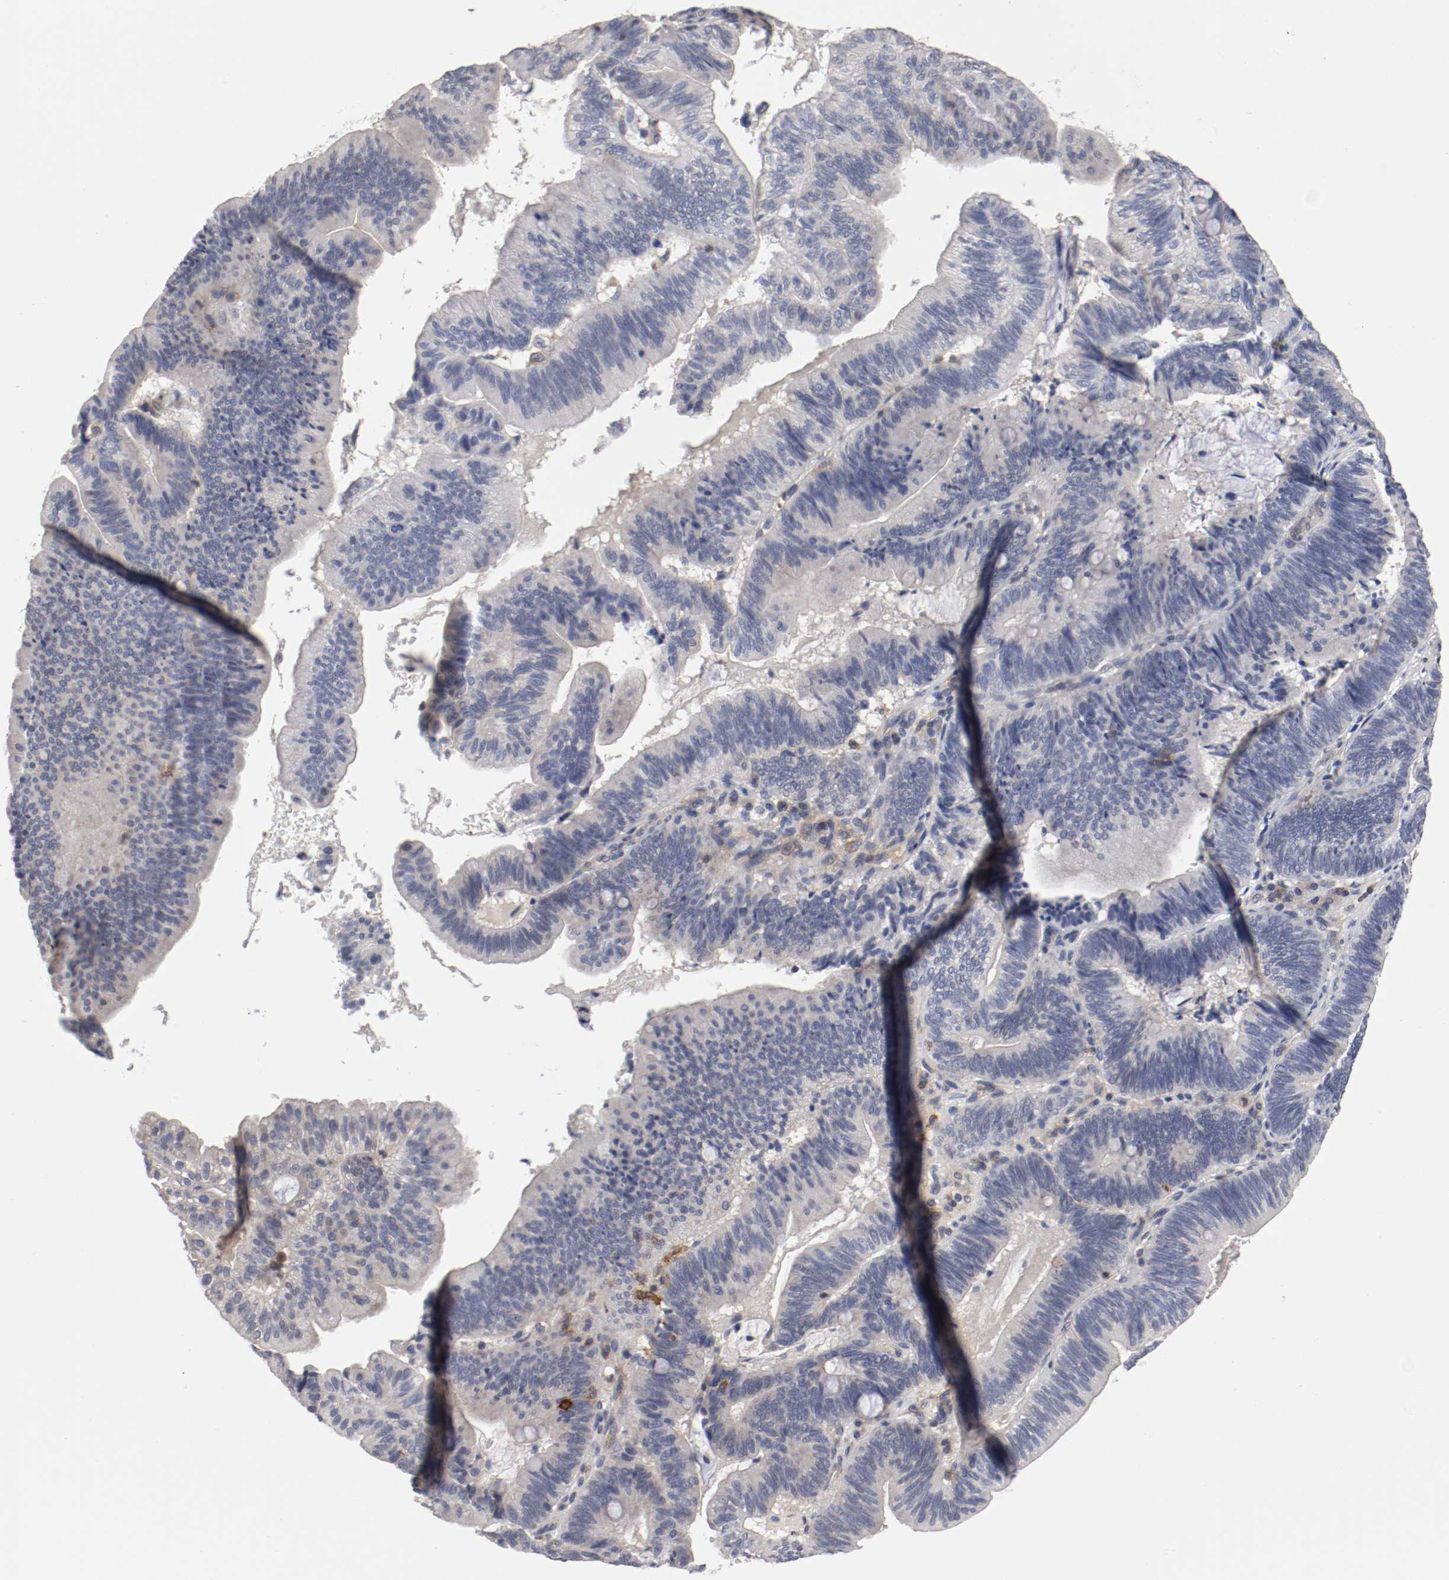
{"staining": {"intensity": "negative", "quantity": "none", "location": "none"}, "tissue": "pancreatic cancer", "cell_type": "Tumor cells", "image_type": "cancer", "snomed": [{"axis": "morphology", "description": "Adenocarcinoma, NOS"}, {"axis": "topography", "description": "Pancreas"}], "caption": "Image shows no significant protein staining in tumor cells of adenocarcinoma (pancreatic). (Stains: DAB (3,3'-diaminobenzidine) immunohistochemistry (IHC) with hematoxylin counter stain, Microscopy: brightfield microscopy at high magnification).", "gene": "CBL", "patient": {"sex": "male", "age": 82}}